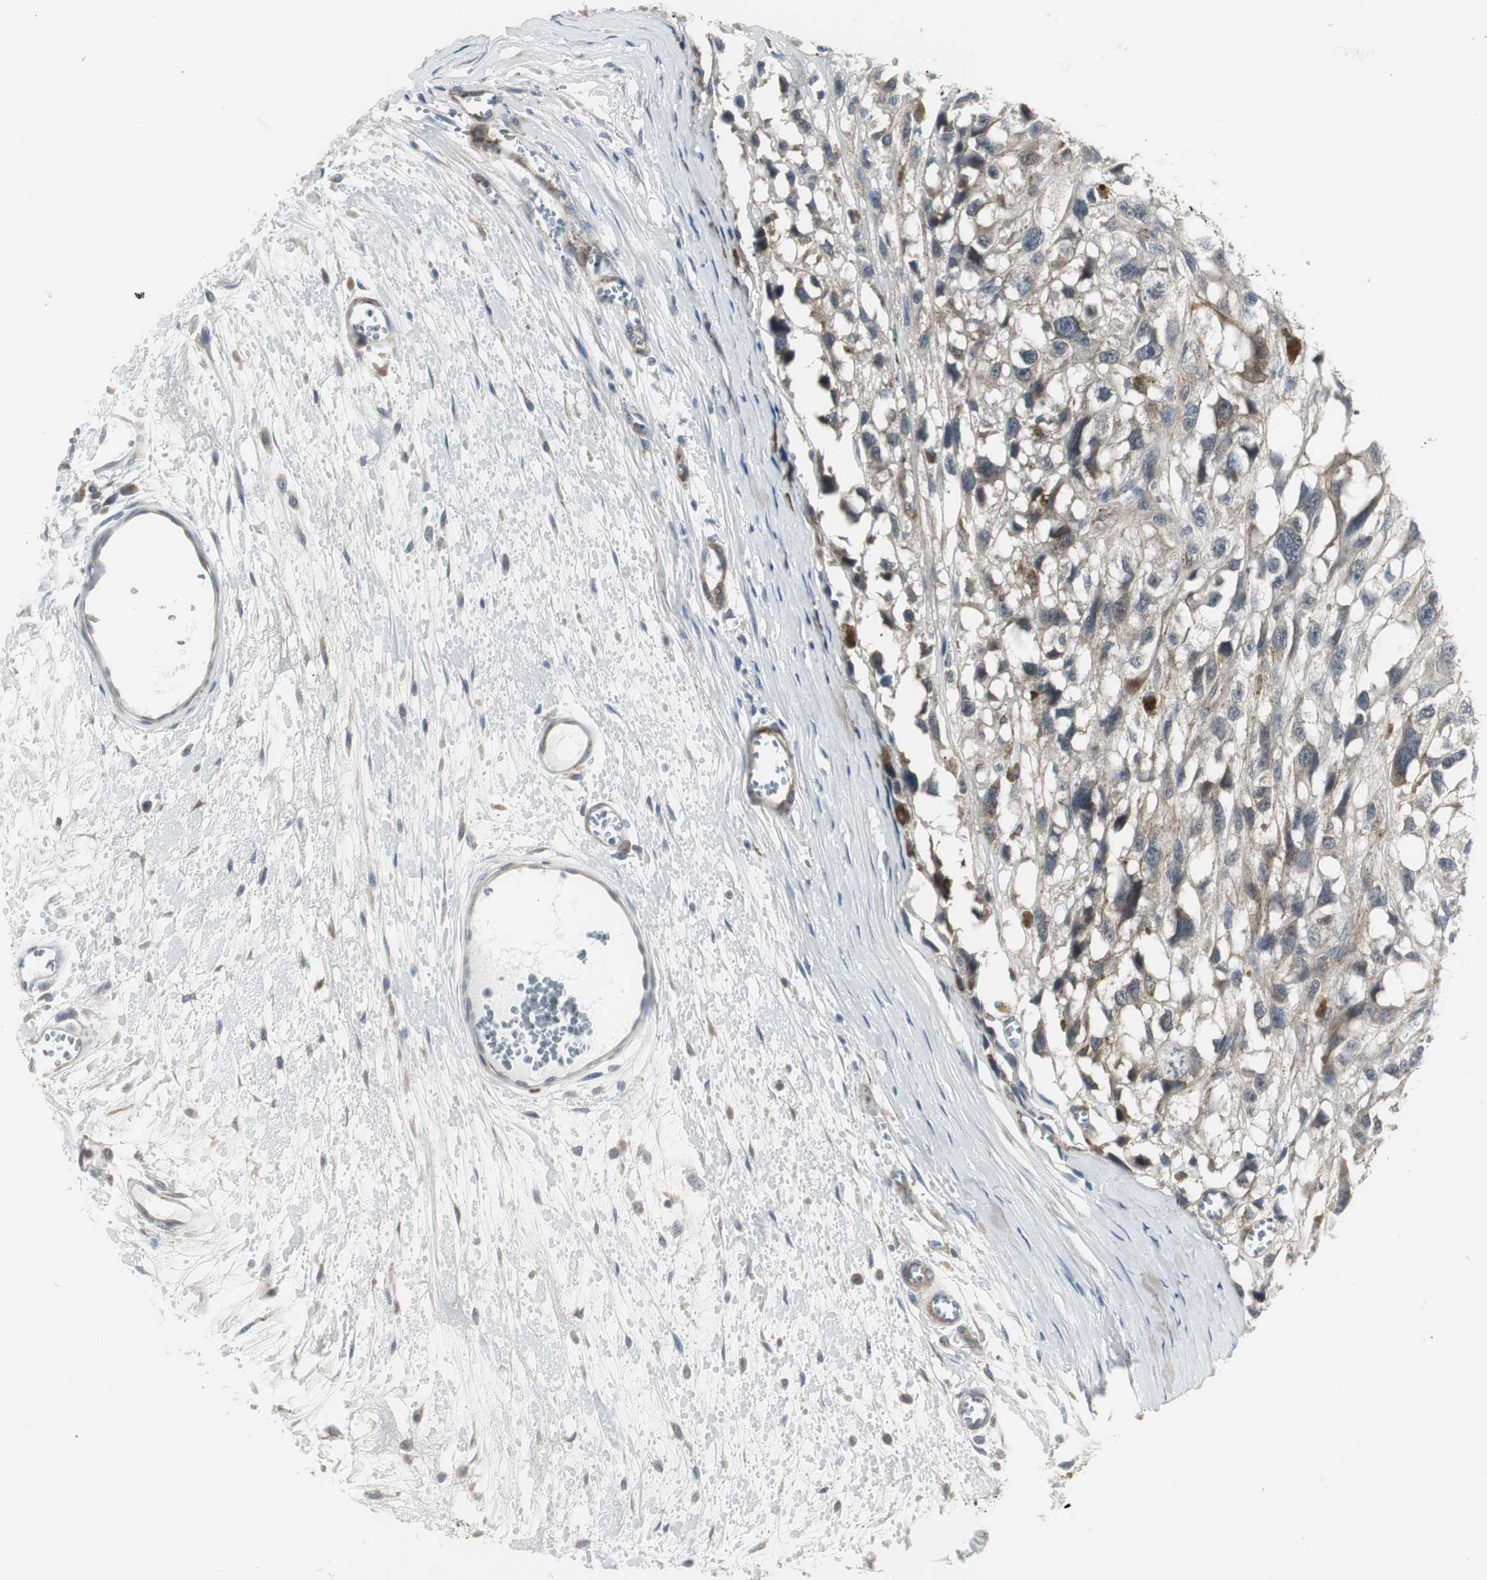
{"staining": {"intensity": "negative", "quantity": "none", "location": "none"}, "tissue": "melanoma", "cell_type": "Tumor cells", "image_type": "cancer", "snomed": [{"axis": "morphology", "description": "Malignant melanoma, Metastatic site"}, {"axis": "topography", "description": "Lymph node"}], "caption": "The immunohistochemistry micrograph has no significant positivity in tumor cells of malignant melanoma (metastatic site) tissue.", "gene": "SCYL3", "patient": {"sex": "male", "age": 59}}